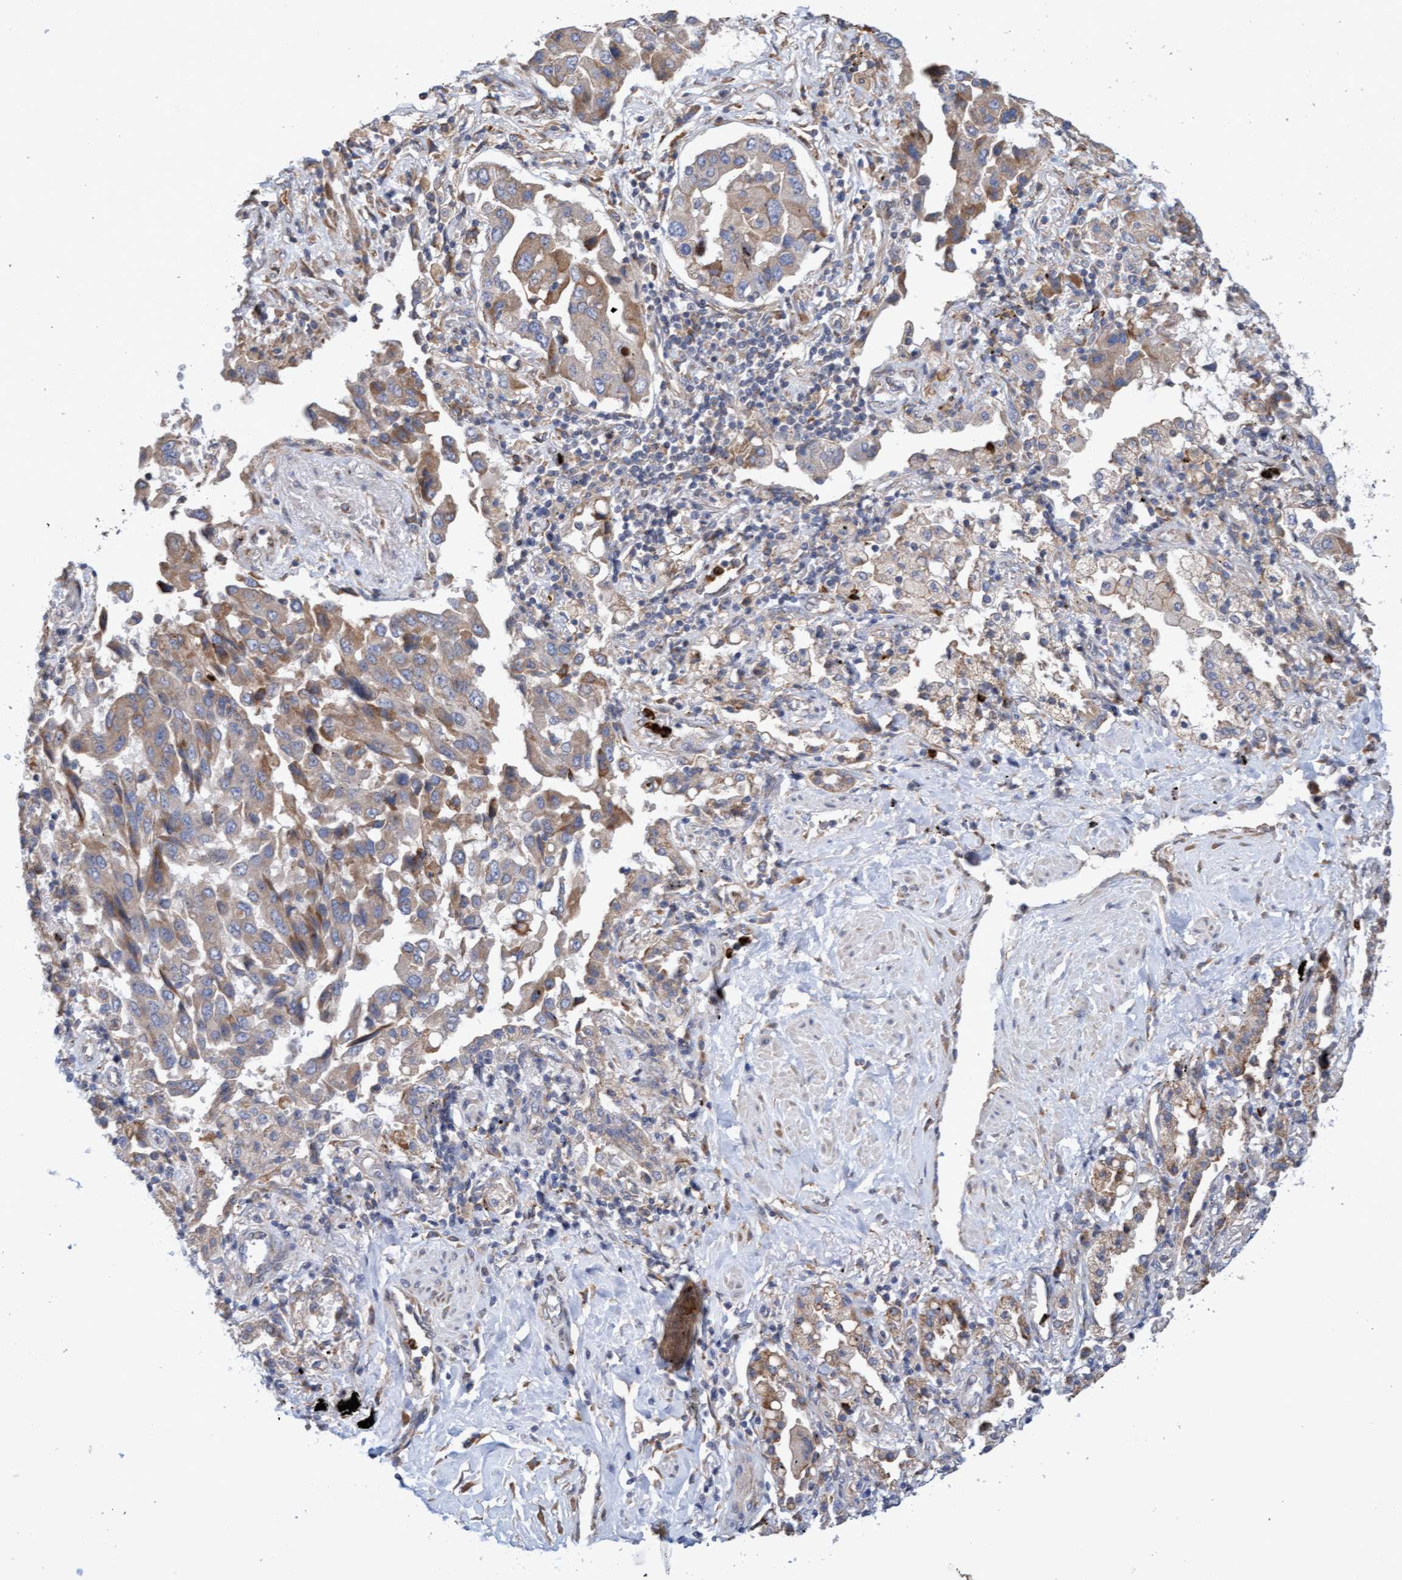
{"staining": {"intensity": "weak", "quantity": ">75%", "location": "cytoplasmic/membranous"}, "tissue": "lung cancer", "cell_type": "Tumor cells", "image_type": "cancer", "snomed": [{"axis": "morphology", "description": "Adenocarcinoma, NOS"}, {"axis": "topography", "description": "Lung"}], "caption": "High-power microscopy captured an immunohistochemistry micrograph of lung cancer (adenocarcinoma), revealing weak cytoplasmic/membranous staining in about >75% of tumor cells.", "gene": "MMP8", "patient": {"sex": "female", "age": 65}}